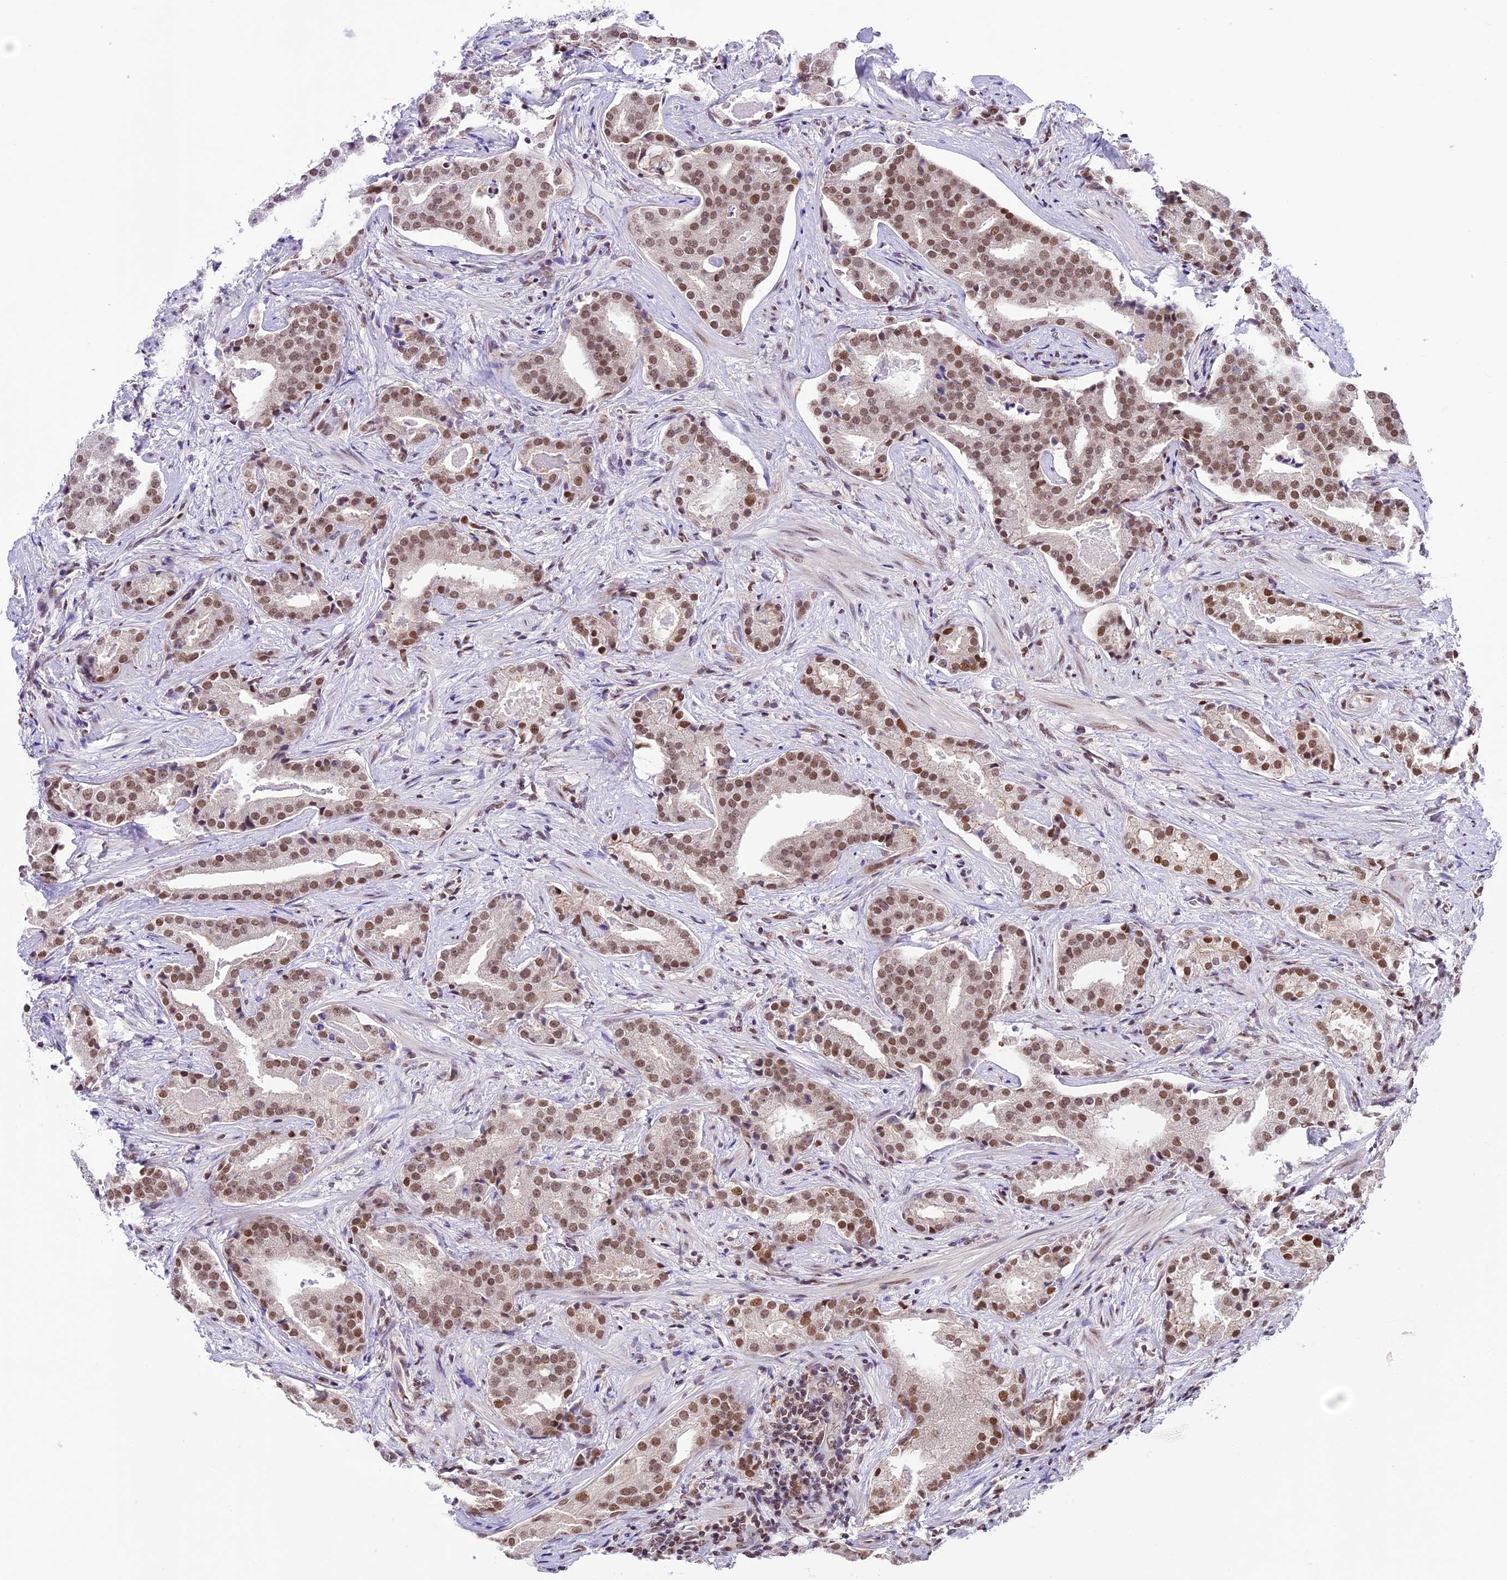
{"staining": {"intensity": "moderate", "quantity": ">75%", "location": "nuclear"}, "tissue": "prostate cancer", "cell_type": "Tumor cells", "image_type": "cancer", "snomed": [{"axis": "morphology", "description": "Adenocarcinoma, Low grade"}, {"axis": "topography", "description": "Prostate"}], "caption": "DAB (3,3'-diaminobenzidine) immunohistochemical staining of prostate cancer (low-grade adenocarcinoma) exhibits moderate nuclear protein expression in approximately >75% of tumor cells. (Stains: DAB (3,3'-diaminobenzidine) in brown, nuclei in blue, Microscopy: brightfield microscopy at high magnification).", "gene": "SHKBP1", "patient": {"sex": "male", "age": 67}}